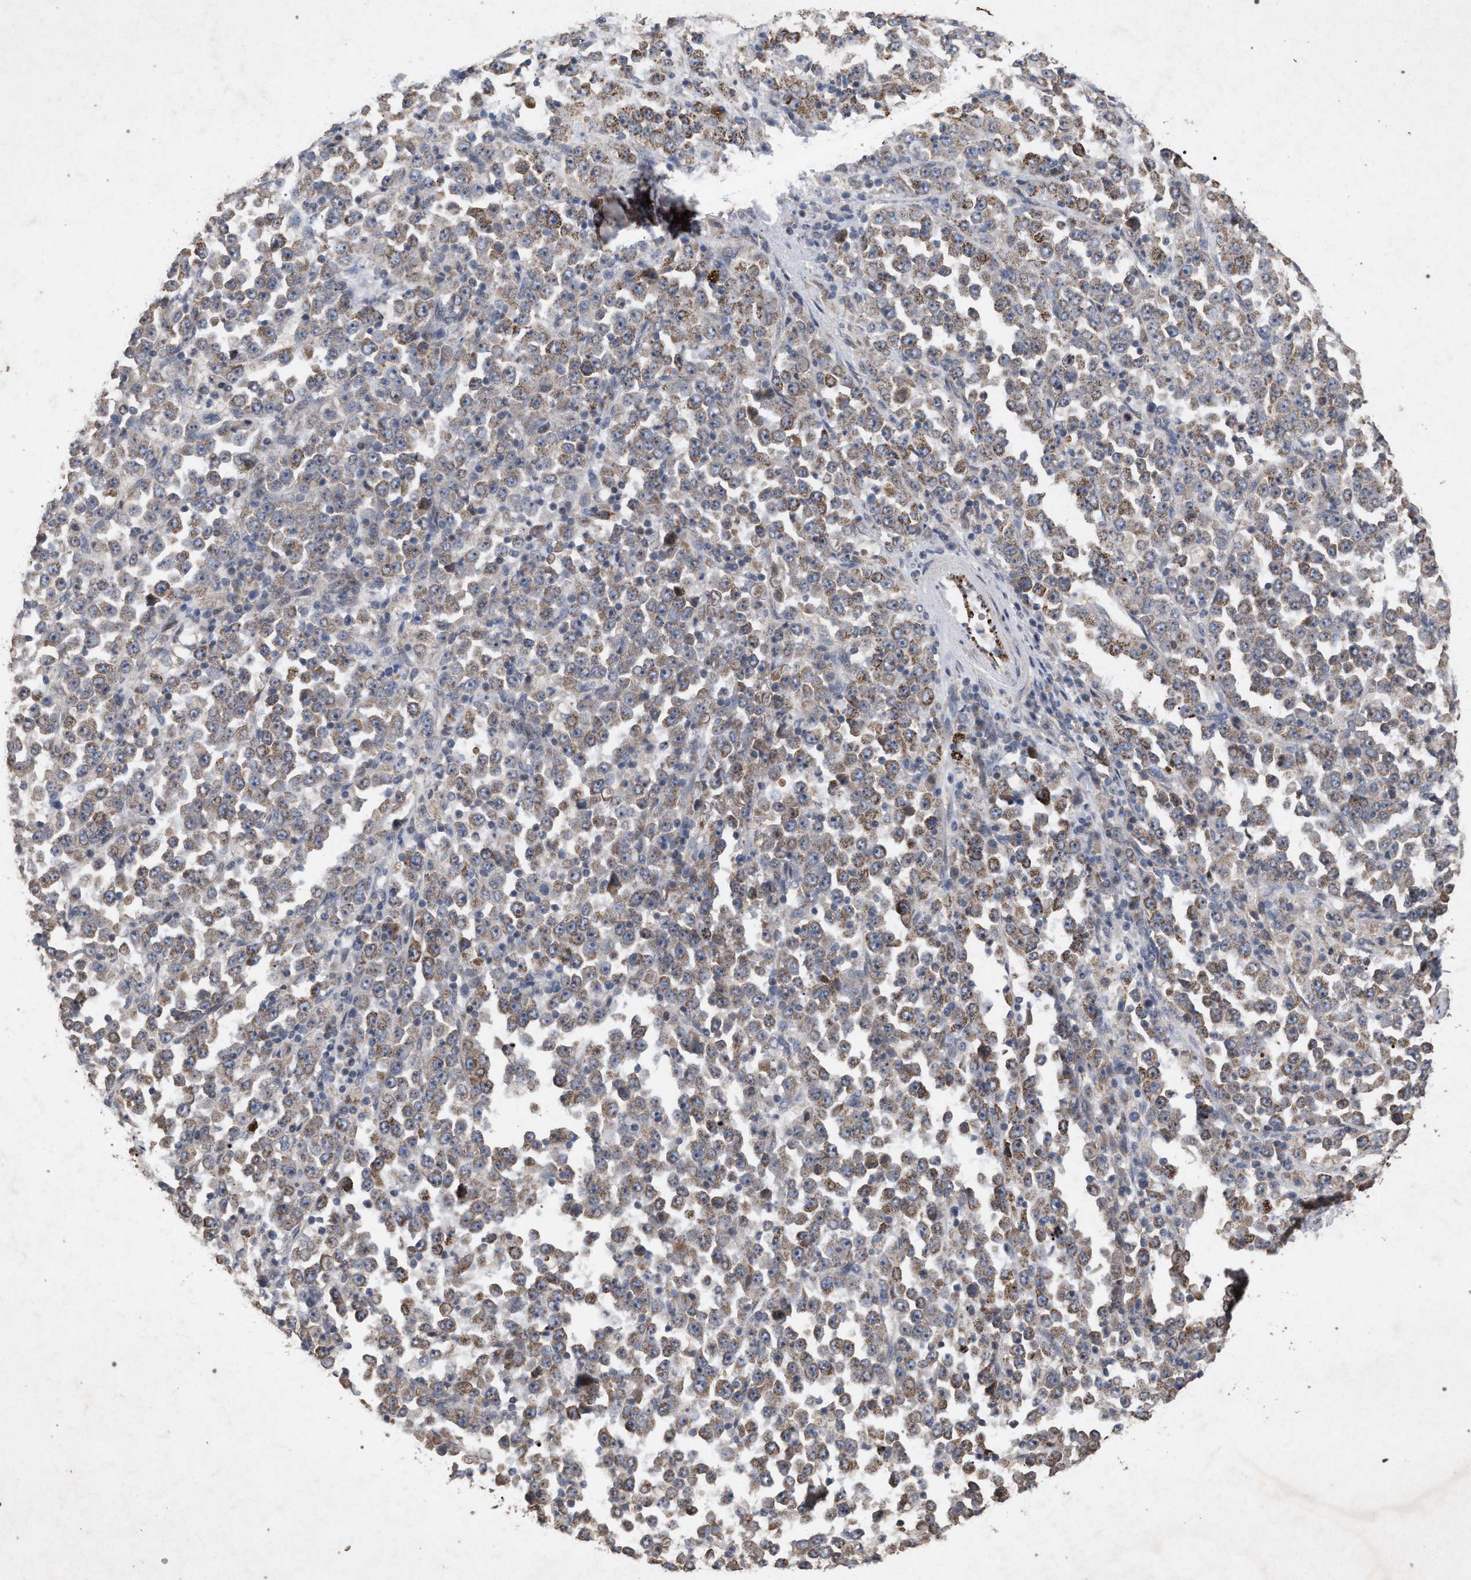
{"staining": {"intensity": "moderate", "quantity": ">75%", "location": "cytoplasmic/membranous"}, "tissue": "stomach cancer", "cell_type": "Tumor cells", "image_type": "cancer", "snomed": [{"axis": "morphology", "description": "Normal tissue, NOS"}, {"axis": "morphology", "description": "Adenocarcinoma, NOS"}, {"axis": "topography", "description": "Stomach, upper"}, {"axis": "topography", "description": "Stomach"}], "caption": "A histopathology image of human stomach cancer (adenocarcinoma) stained for a protein displays moderate cytoplasmic/membranous brown staining in tumor cells.", "gene": "PKD2L1", "patient": {"sex": "male", "age": 59}}